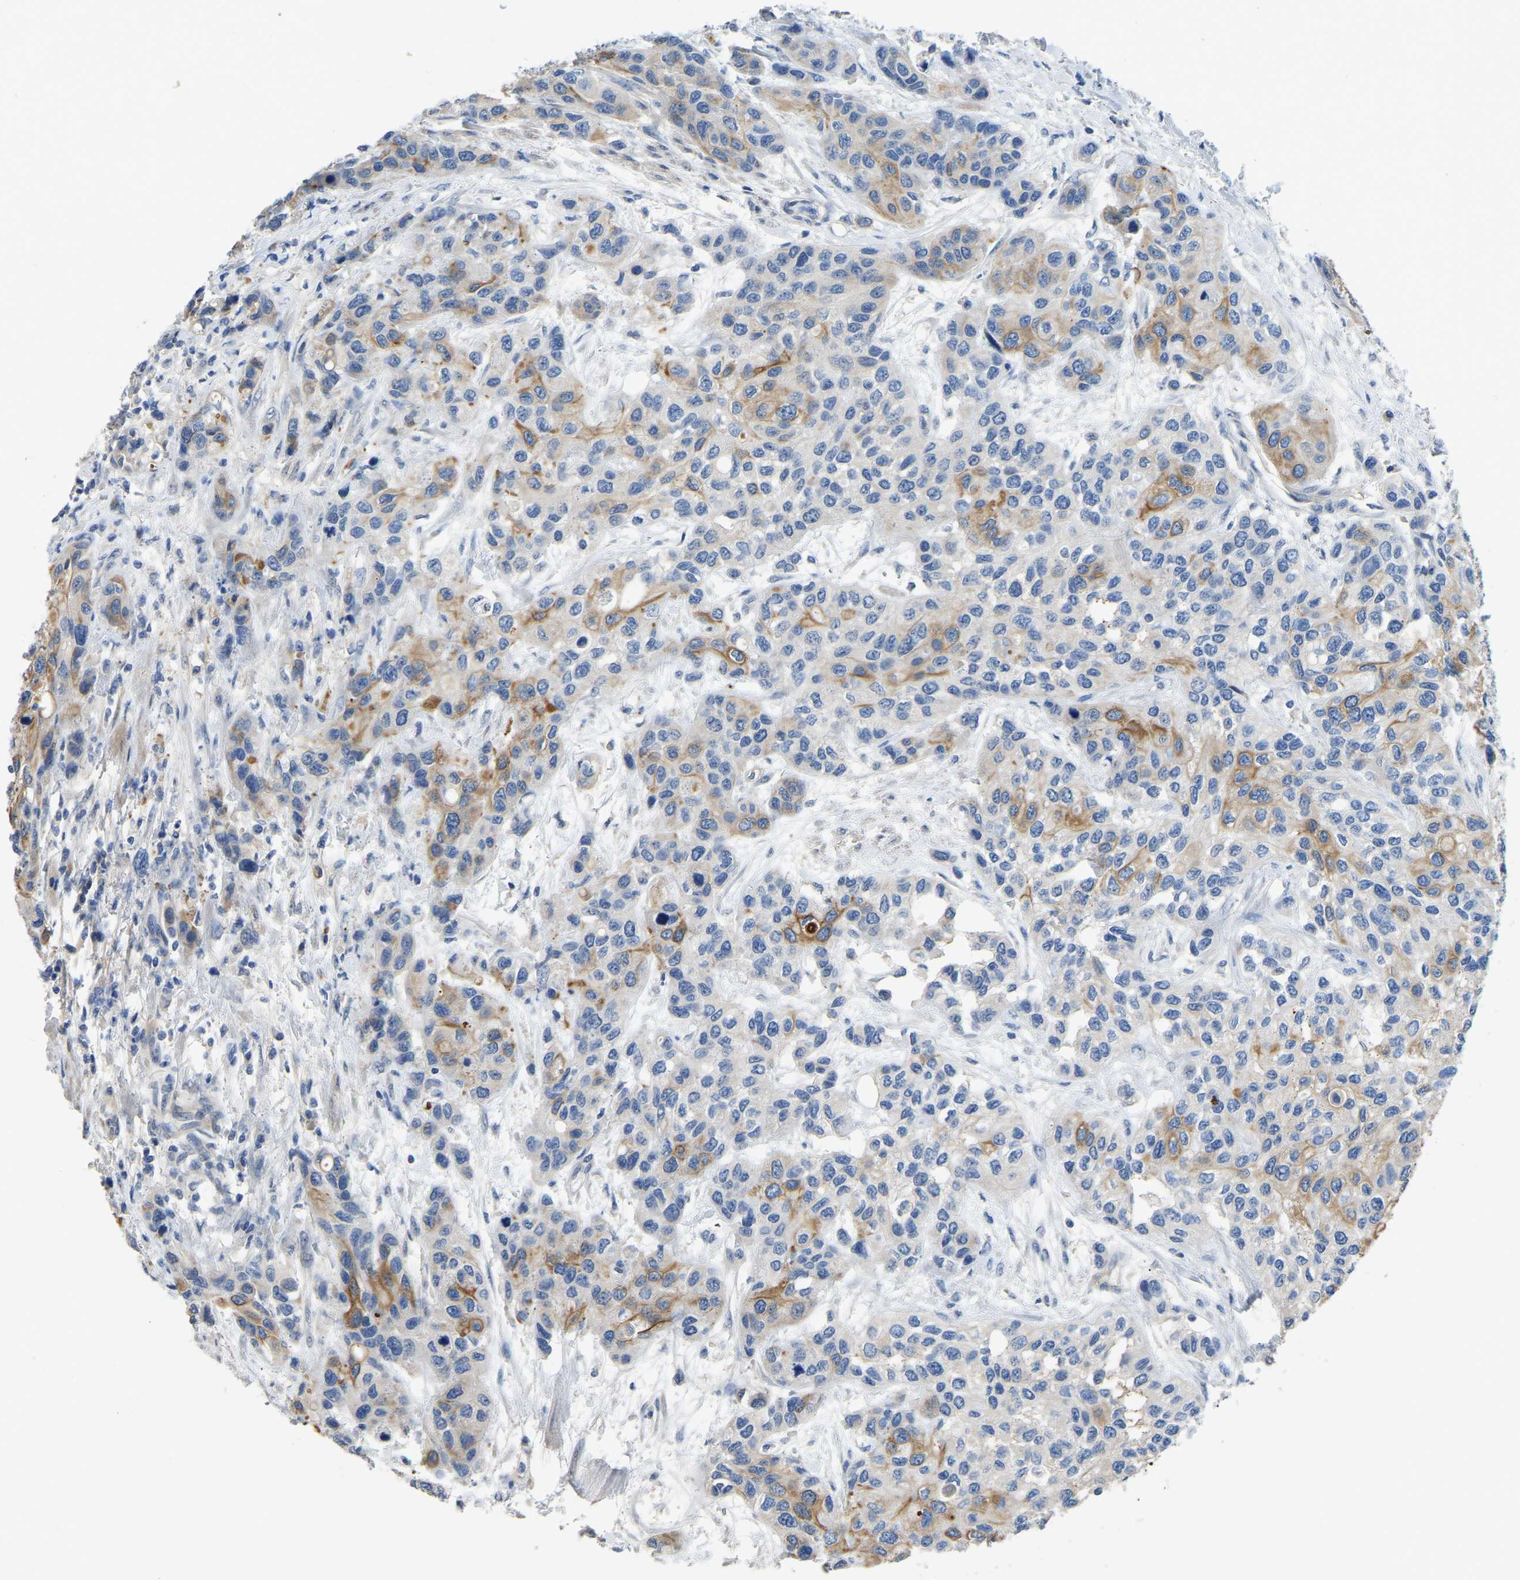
{"staining": {"intensity": "moderate", "quantity": "<25%", "location": "cytoplasmic/membranous"}, "tissue": "urothelial cancer", "cell_type": "Tumor cells", "image_type": "cancer", "snomed": [{"axis": "morphology", "description": "Urothelial carcinoma, High grade"}, {"axis": "topography", "description": "Urinary bladder"}], "caption": "High-grade urothelial carcinoma tissue exhibits moderate cytoplasmic/membranous staining in approximately <25% of tumor cells", "gene": "HIGD2B", "patient": {"sex": "female", "age": 56}}